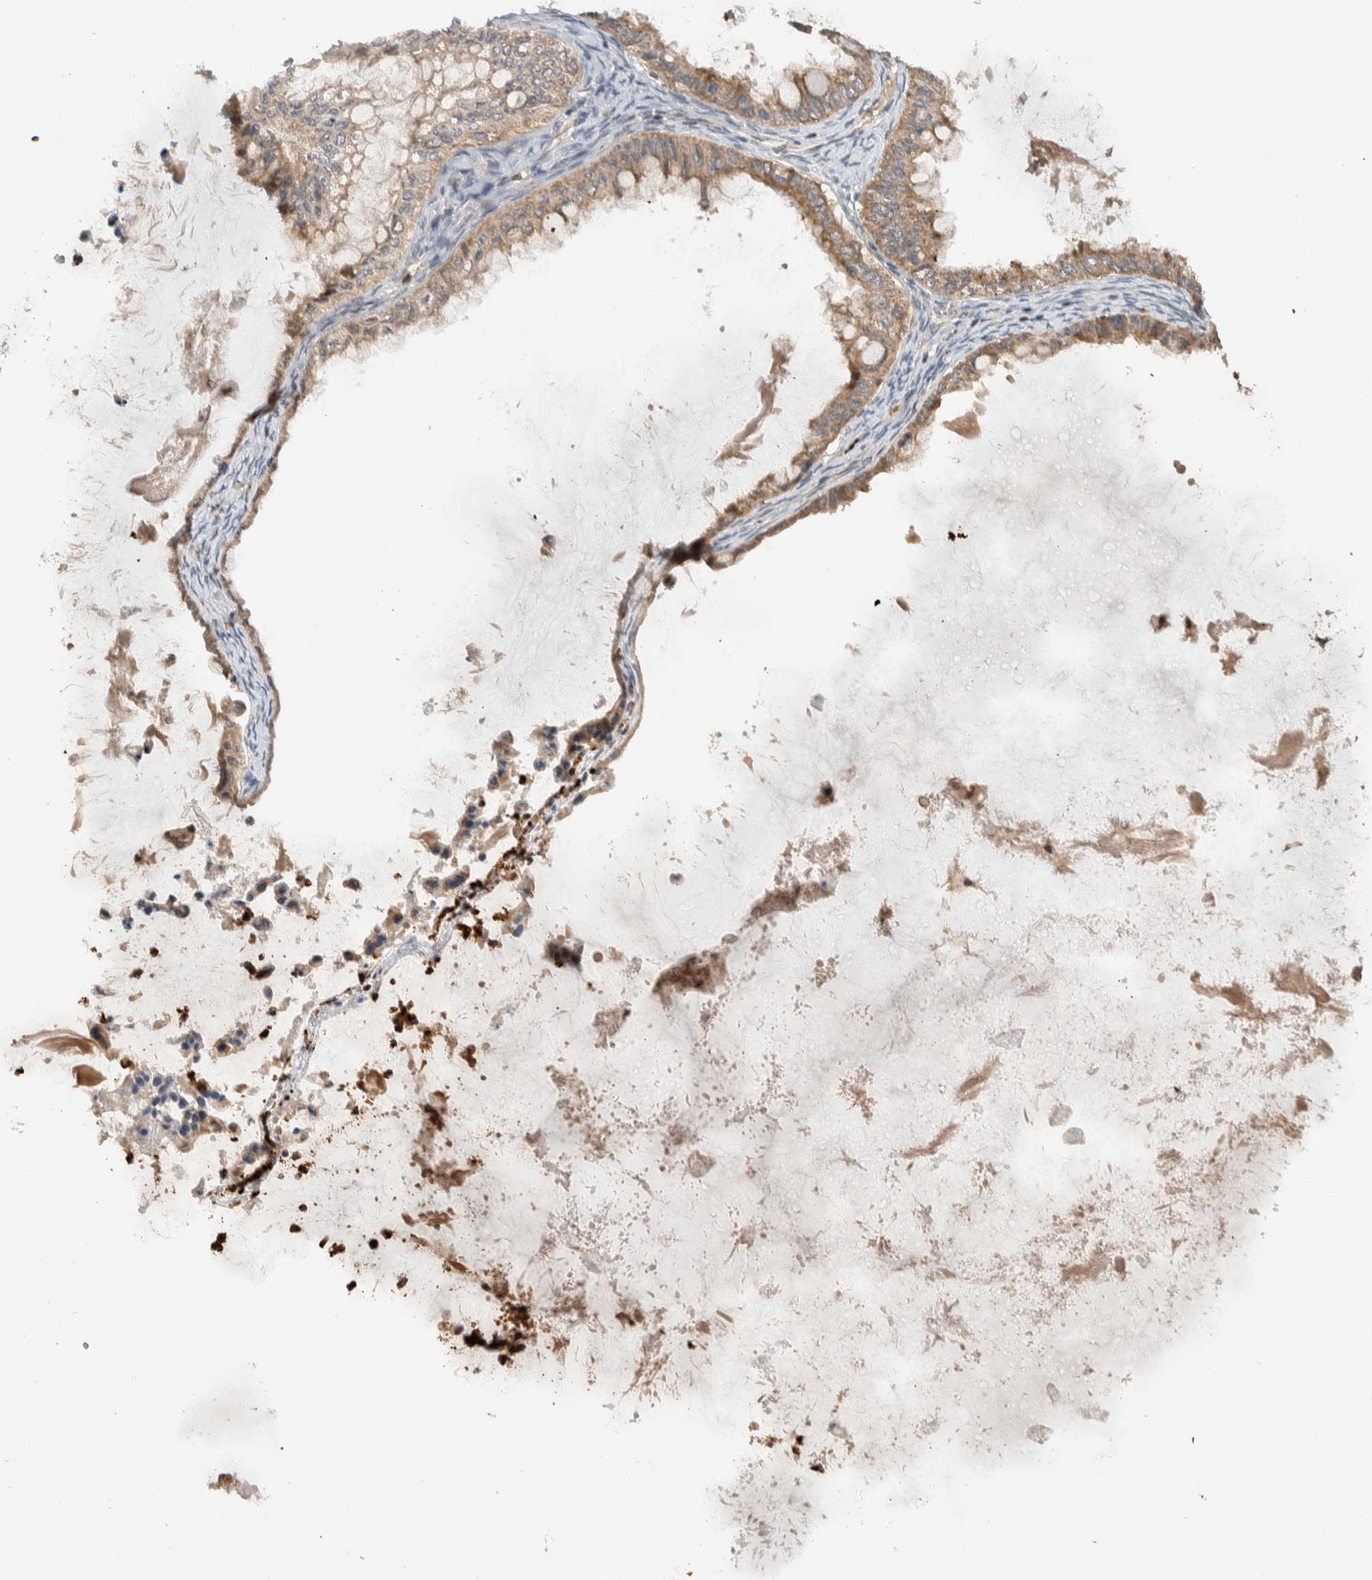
{"staining": {"intensity": "moderate", "quantity": ">75%", "location": "cytoplasmic/membranous"}, "tissue": "ovarian cancer", "cell_type": "Tumor cells", "image_type": "cancer", "snomed": [{"axis": "morphology", "description": "Cystadenocarcinoma, mucinous, NOS"}, {"axis": "topography", "description": "Ovary"}], "caption": "Ovarian mucinous cystadenocarcinoma stained with a protein marker demonstrates moderate staining in tumor cells.", "gene": "VPS53", "patient": {"sex": "female", "age": 80}}